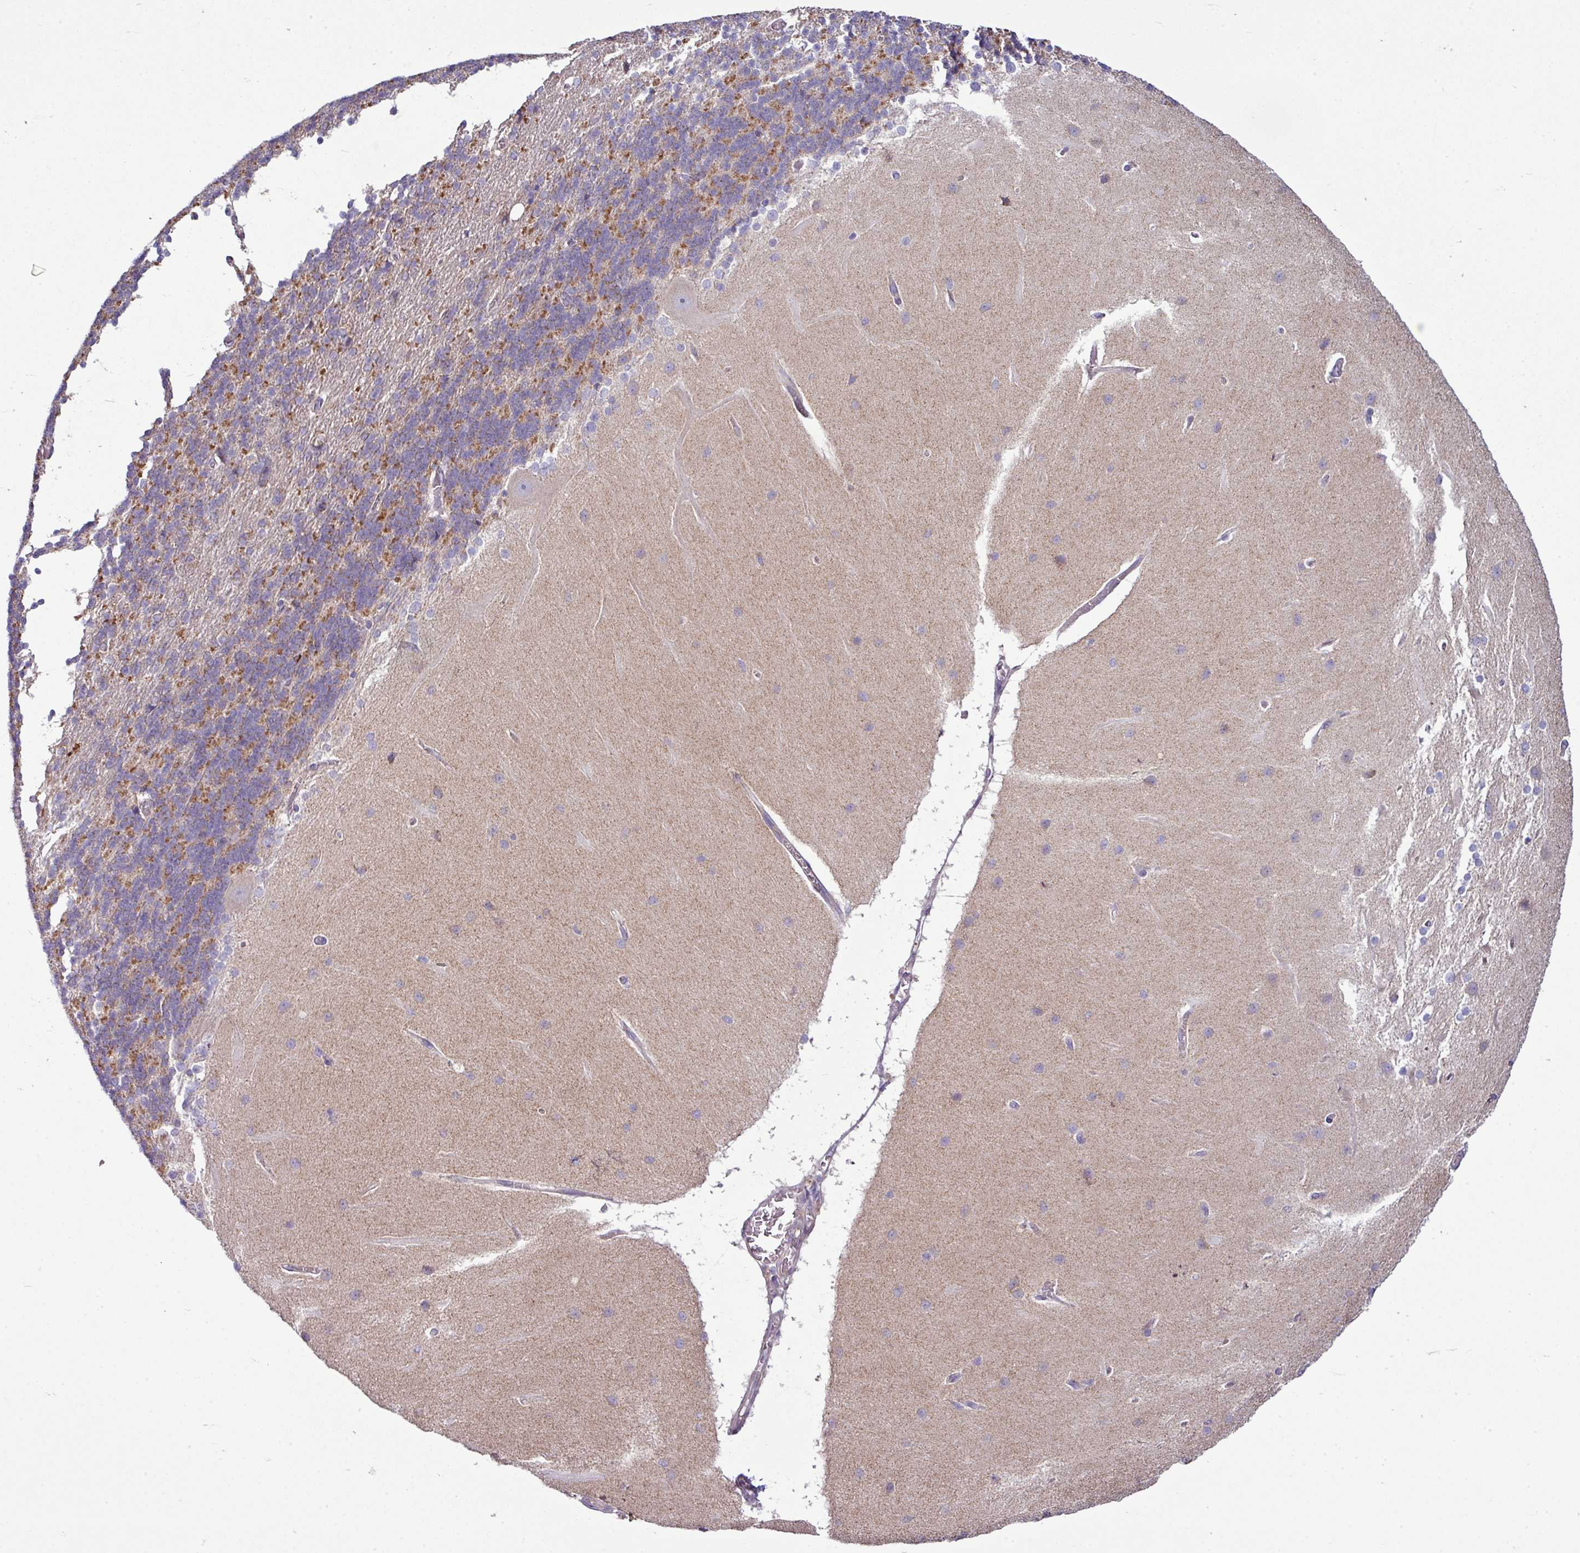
{"staining": {"intensity": "moderate", "quantity": "25%-75%", "location": "cytoplasmic/membranous"}, "tissue": "cerebellum", "cell_type": "Cells in granular layer", "image_type": "normal", "snomed": [{"axis": "morphology", "description": "Normal tissue, NOS"}, {"axis": "topography", "description": "Cerebellum"}], "caption": "A histopathology image of human cerebellum stained for a protein displays moderate cytoplasmic/membranous brown staining in cells in granular layer.", "gene": "AGAP4", "patient": {"sex": "female", "age": 54}}